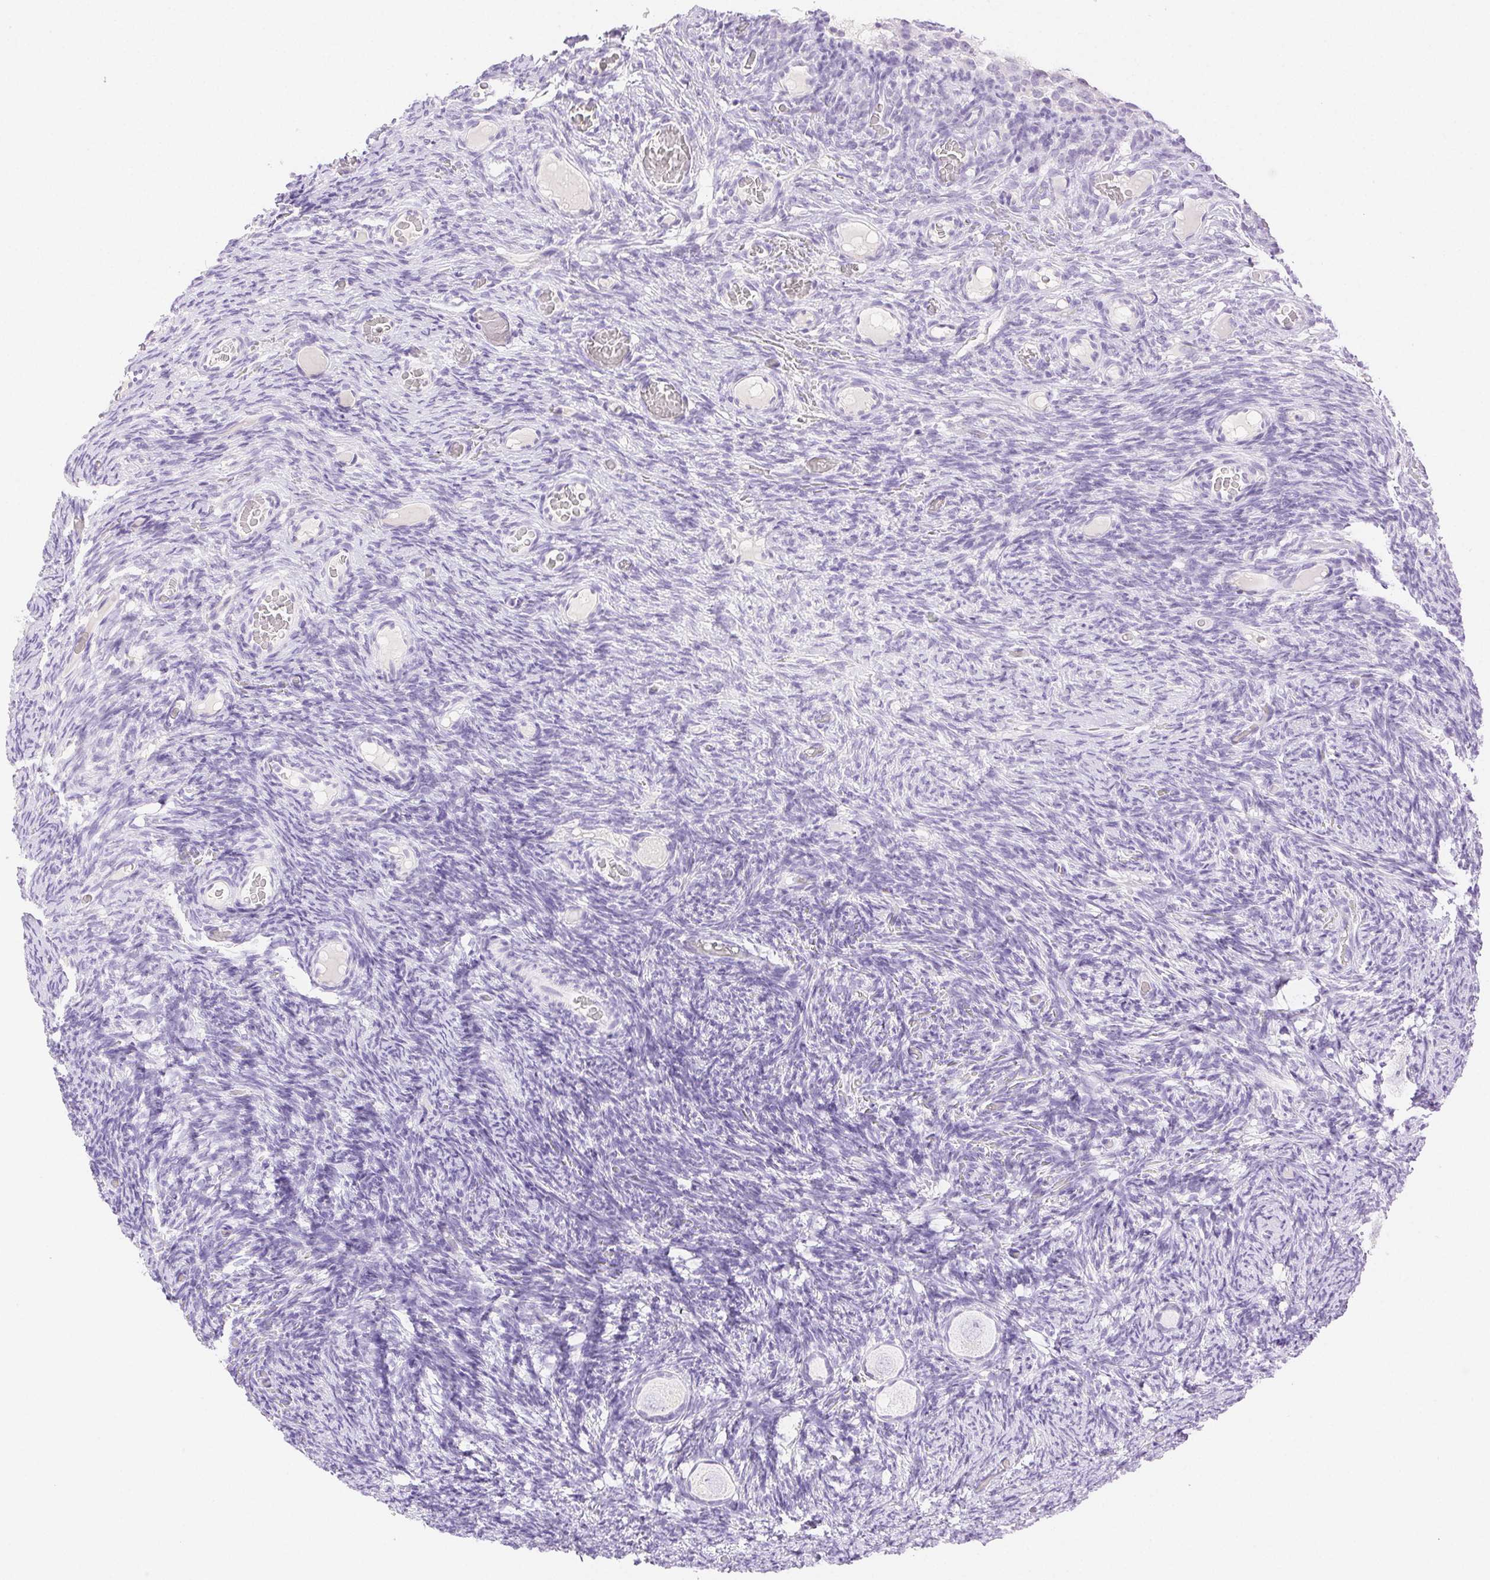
{"staining": {"intensity": "negative", "quantity": "none", "location": "none"}, "tissue": "ovary", "cell_type": "Follicle cells", "image_type": "normal", "snomed": [{"axis": "morphology", "description": "Normal tissue, NOS"}, {"axis": "topography", "description": "Ovary"}], "caption": "Immunohistochemical staining of unremarkable human ovary exhibits no significant expression in follicle cells. (DAB (3,3'-diaminobenzidine) IHC, high magnification).", "gene": "SPACA4", "patient": {"sex": "female", "age": 34}}